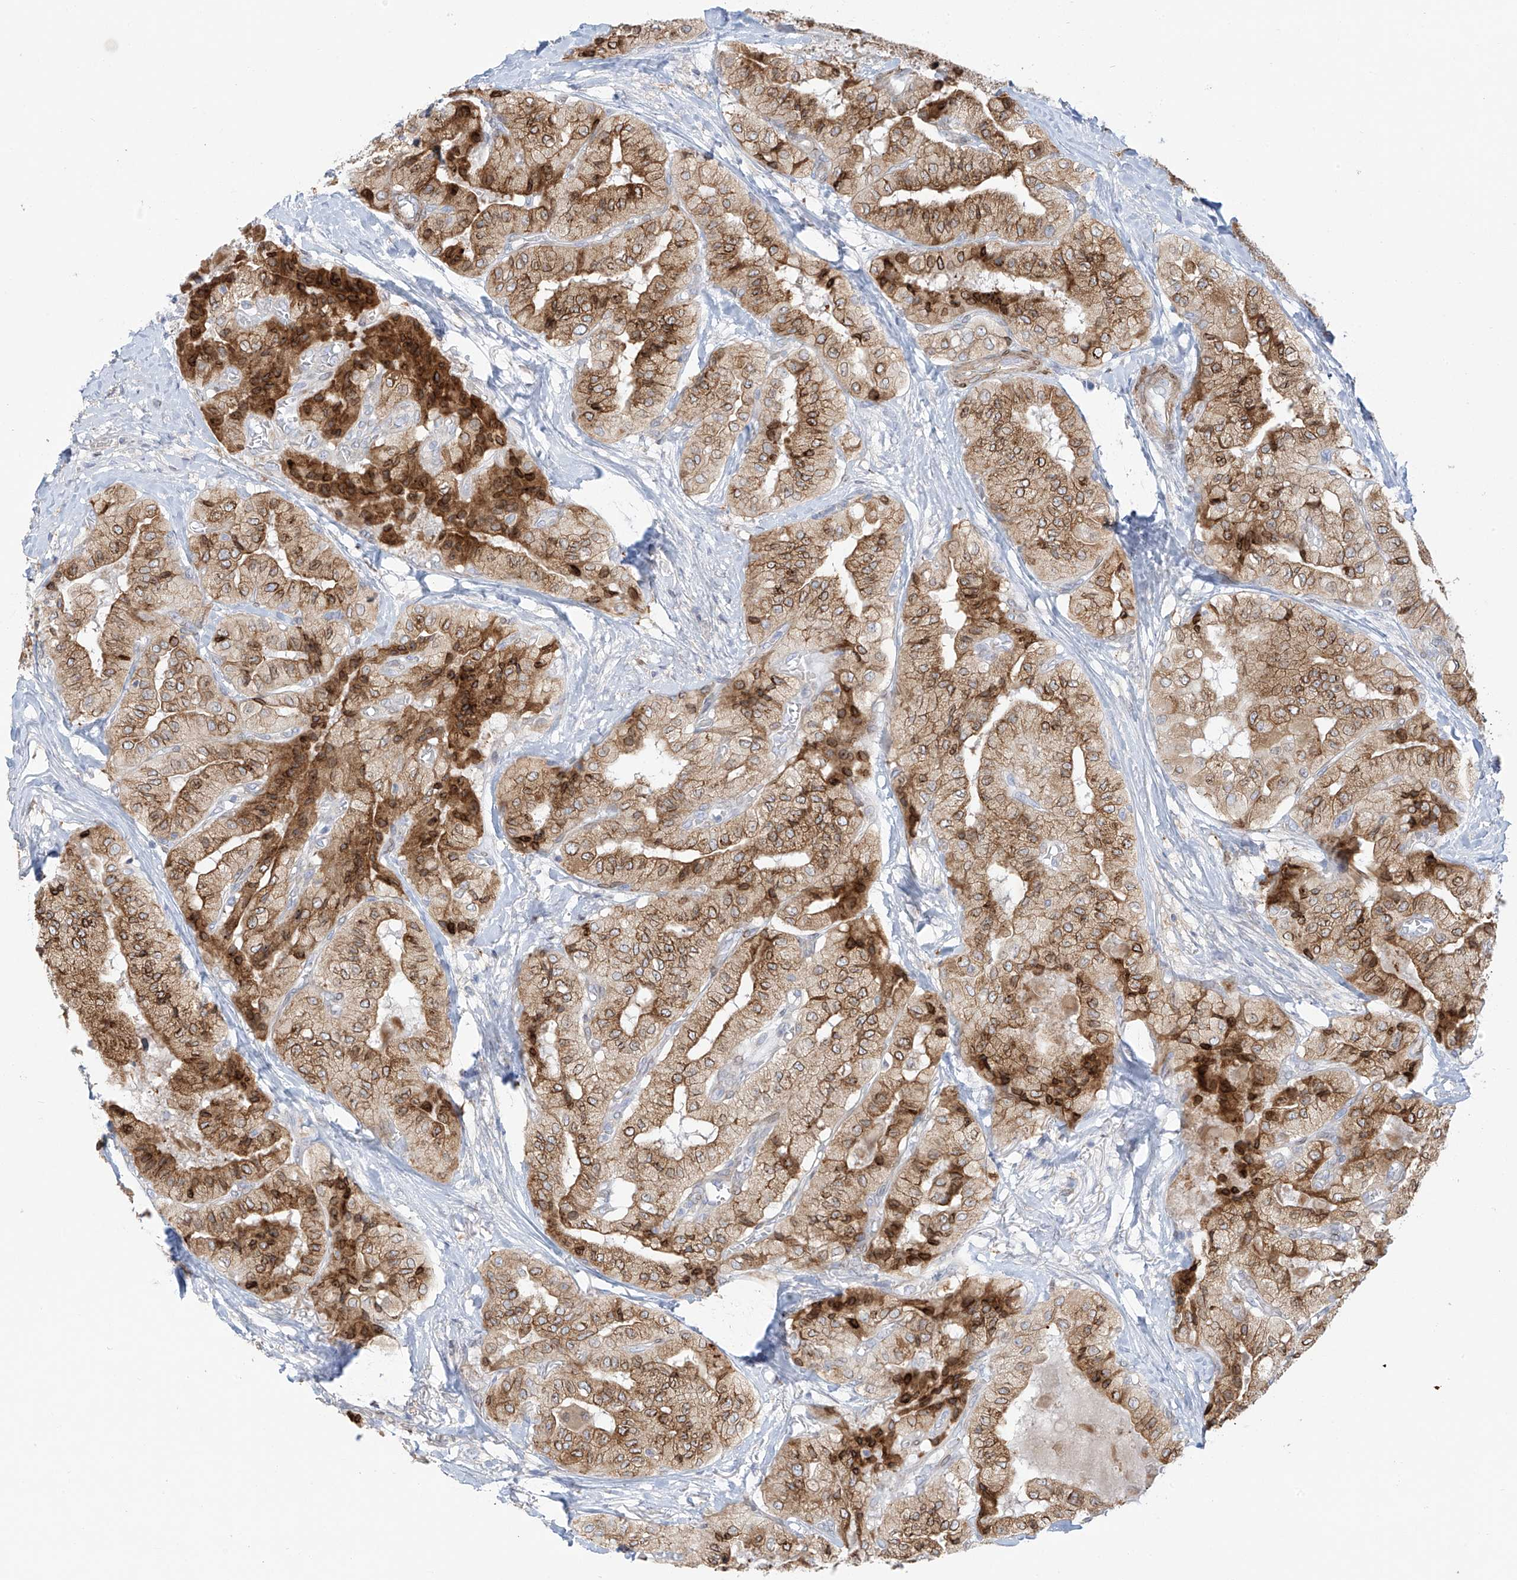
{"staining": {"intensity": "moderate", "quantity": ">75%", "location": "cytoplasmic/membranous,nuclear"}, "tissue": "thyroid cancer", "cell_type": "Tumor cells", "image_type": "cancer", "snomed": [{"axis": "morphology", "description": "Papillary adenocarcinoma, NOS"}, {"axis": "topography", "description": "Thyroid gland"}], "caption": "Thyroid cancer tissue exhibits moderate cytoplasmic/membranous and nuclear positivity in approximately >75% of tumor cells The protein is shown in brown color, while the nuclei are stained blue.", "gene": "PCYOX1", "patient": {"sex": "female", "age": 59}}